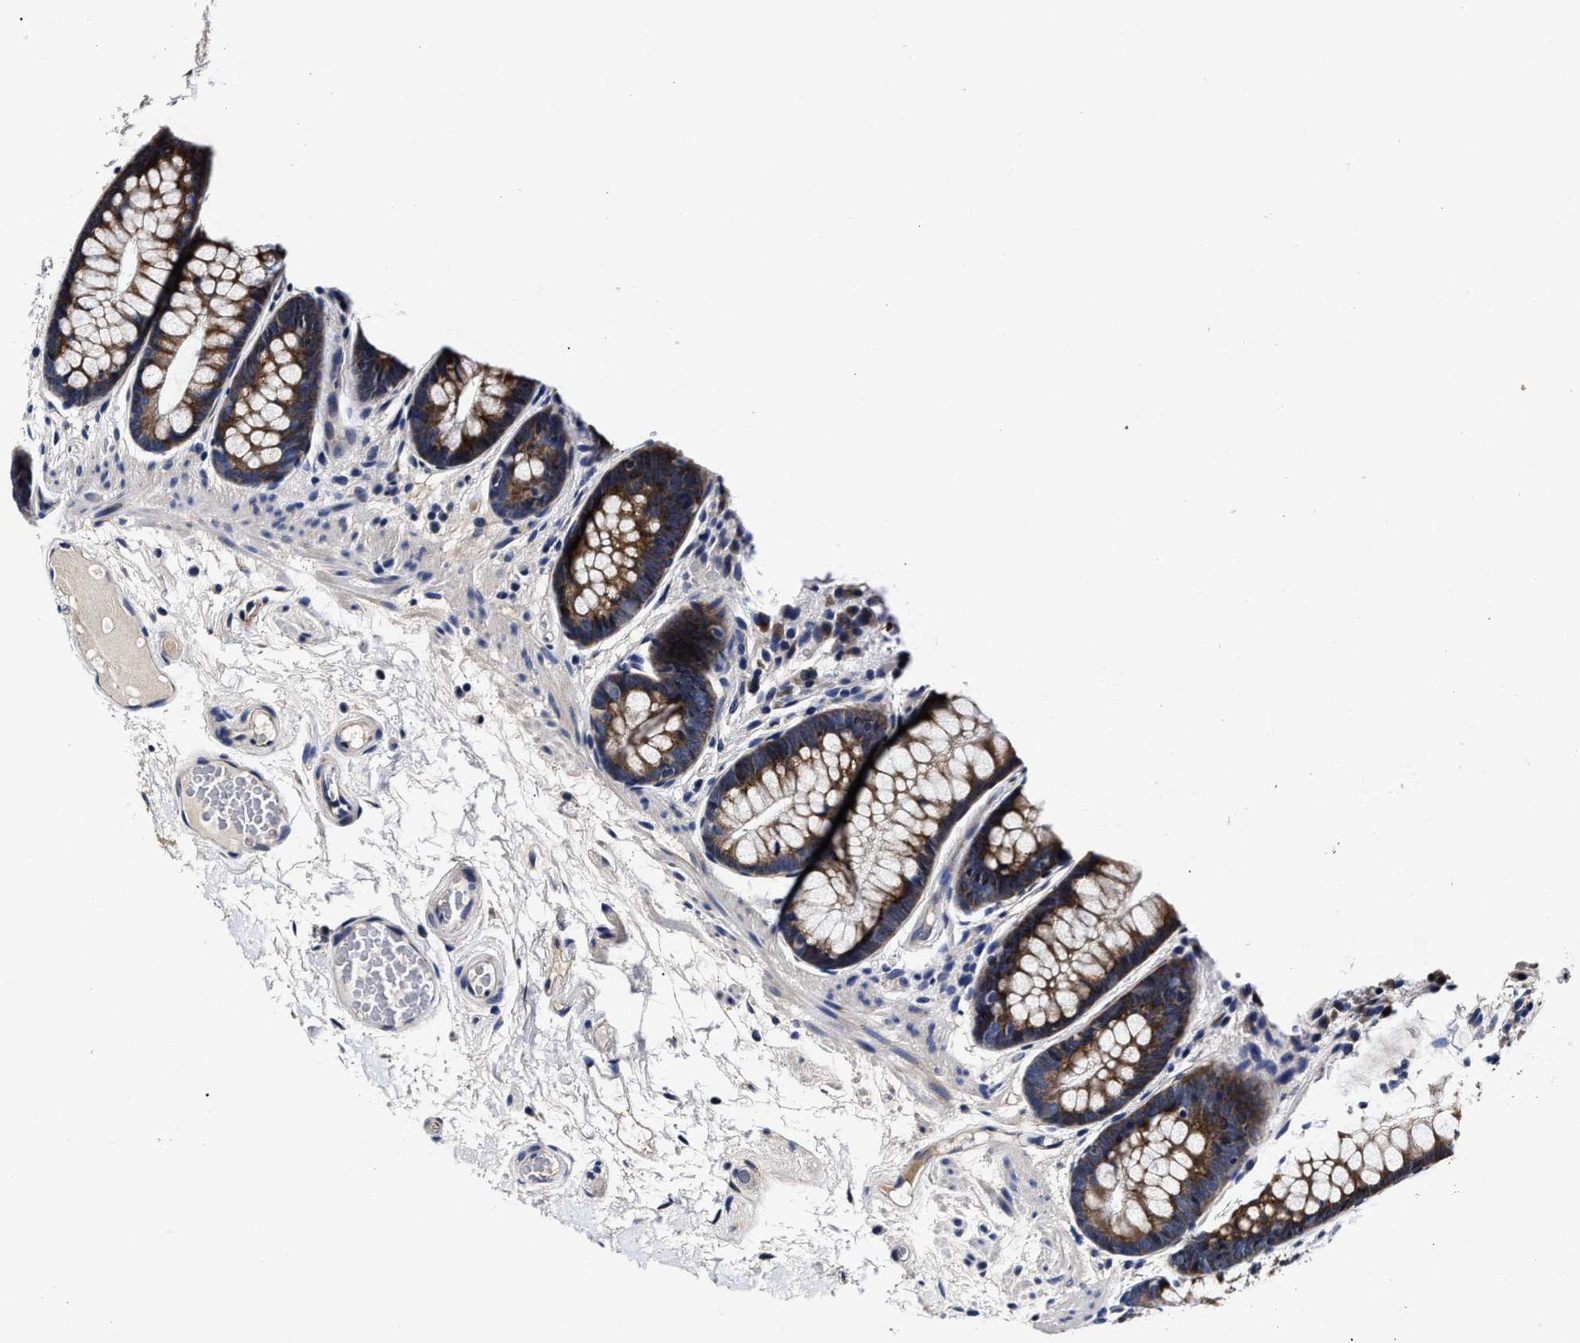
{"staining": {"intensity": "negative", "quantity": "none", "location": "none"}, "tissue": "colon", "cell_type": "Endothelial cells", "image_type": "normal", "snomed": [{"axis": "morphology", "description": "Normal tissue, NOS"}, {"axis": "topography", "description": "Colon"}], "caption": "Immunohistochemical staining of normal human colon reveals no significant positivity in endothelial cells. (DAB immunohistochemistry (IHC), high magnification).", "gene": "OLFML2A", "patient": {"sex": "female", "age": 56}}